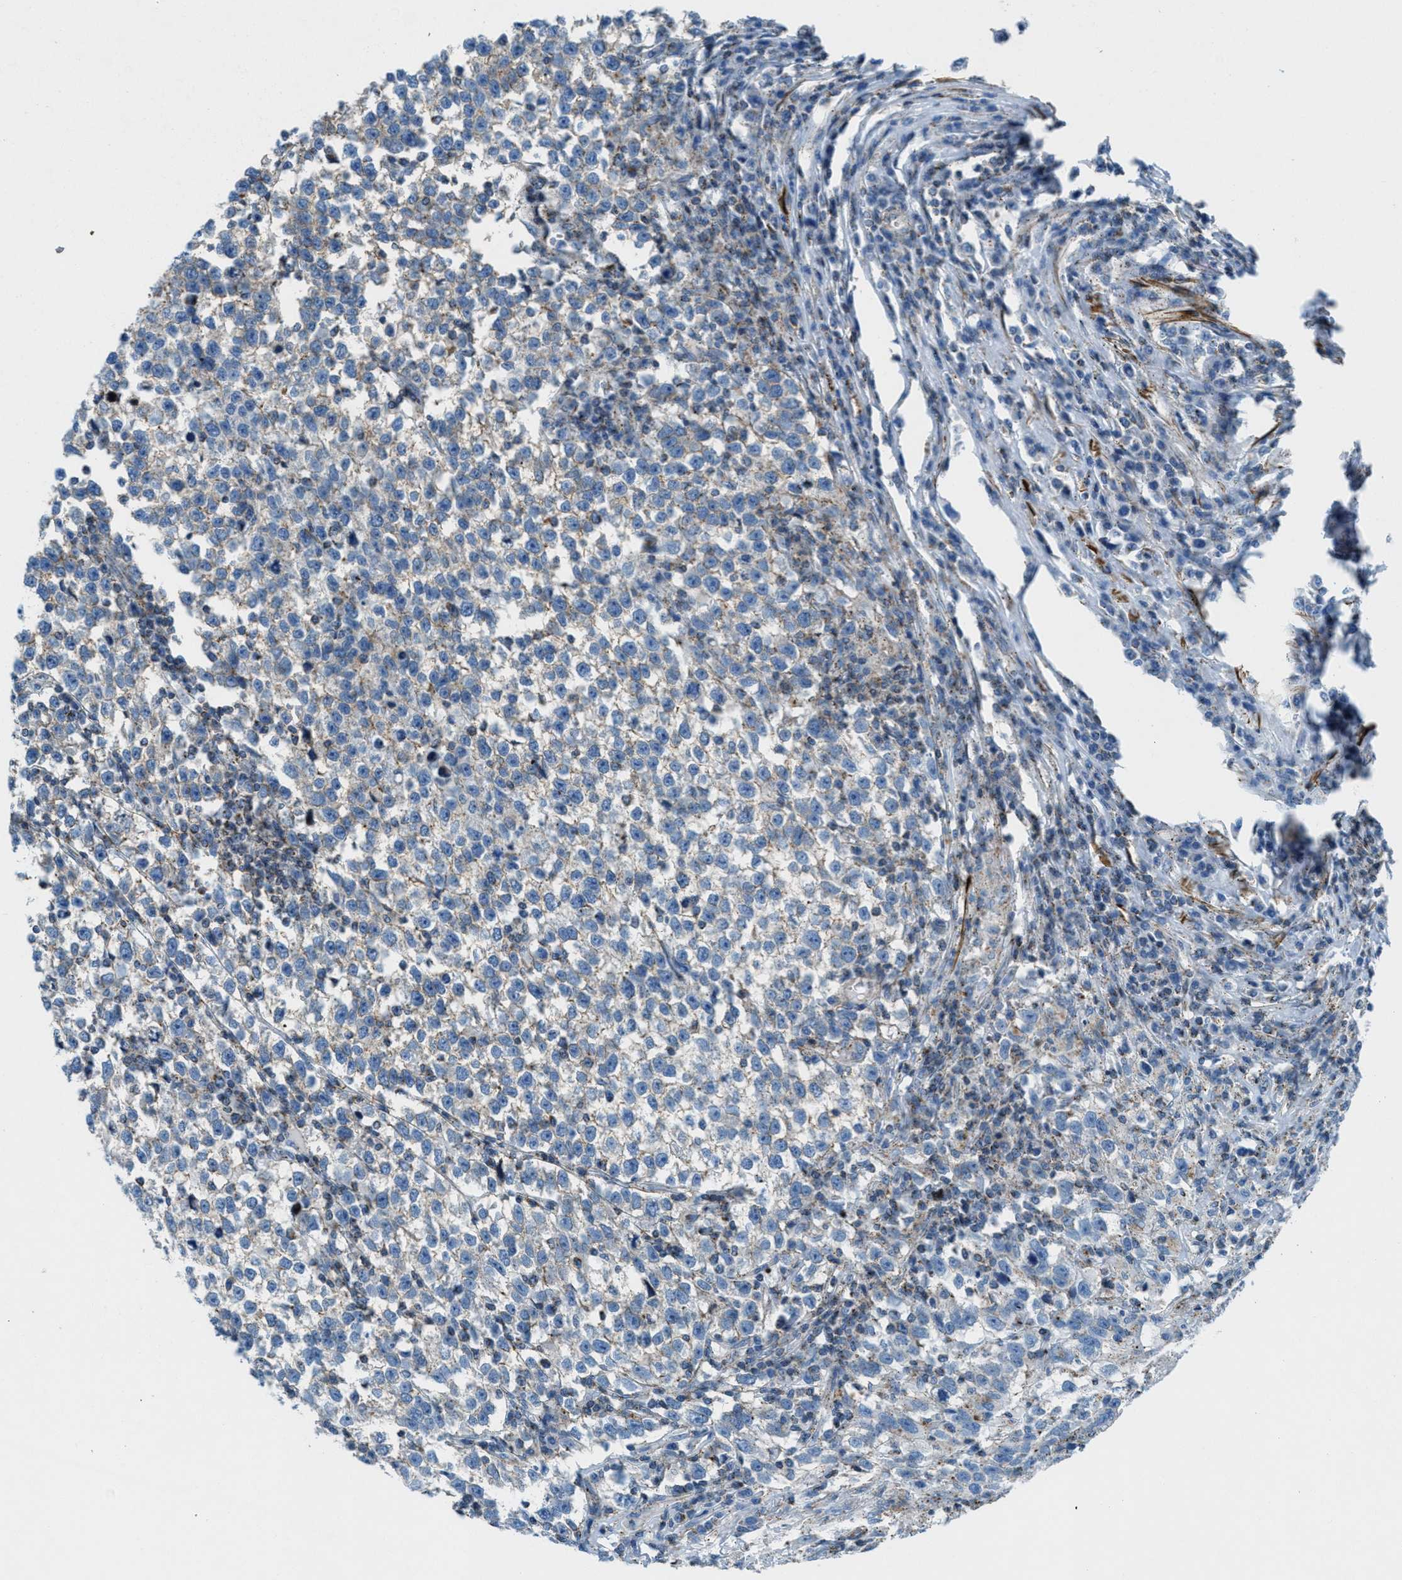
{"staining": {"intensity": "weak", "quantity": ">75%", "location": "cytoplasmic/membranous"}, "tissue": "testis cancer", "cell_type": "Tumor cells", "image_type": "cancer", "snomed": [{"axis": "morphology", "description": "Normal tissue, NOS"}, {"axis": "morphology", "description": "Seminoma, NOS"}, {"axis": "topography", "description": "Testis"}], "caption": "Testis cancer (seminoma) tissue reveals weak cytoplasmic/membranous positivity in approximately >75% of tumor cells, visualized by immunohistochemistry. (IHC, brightfield microscopy, high magnification).", "gene": "MFSD13A", "patient": {"sex": "male", "age": 43}}